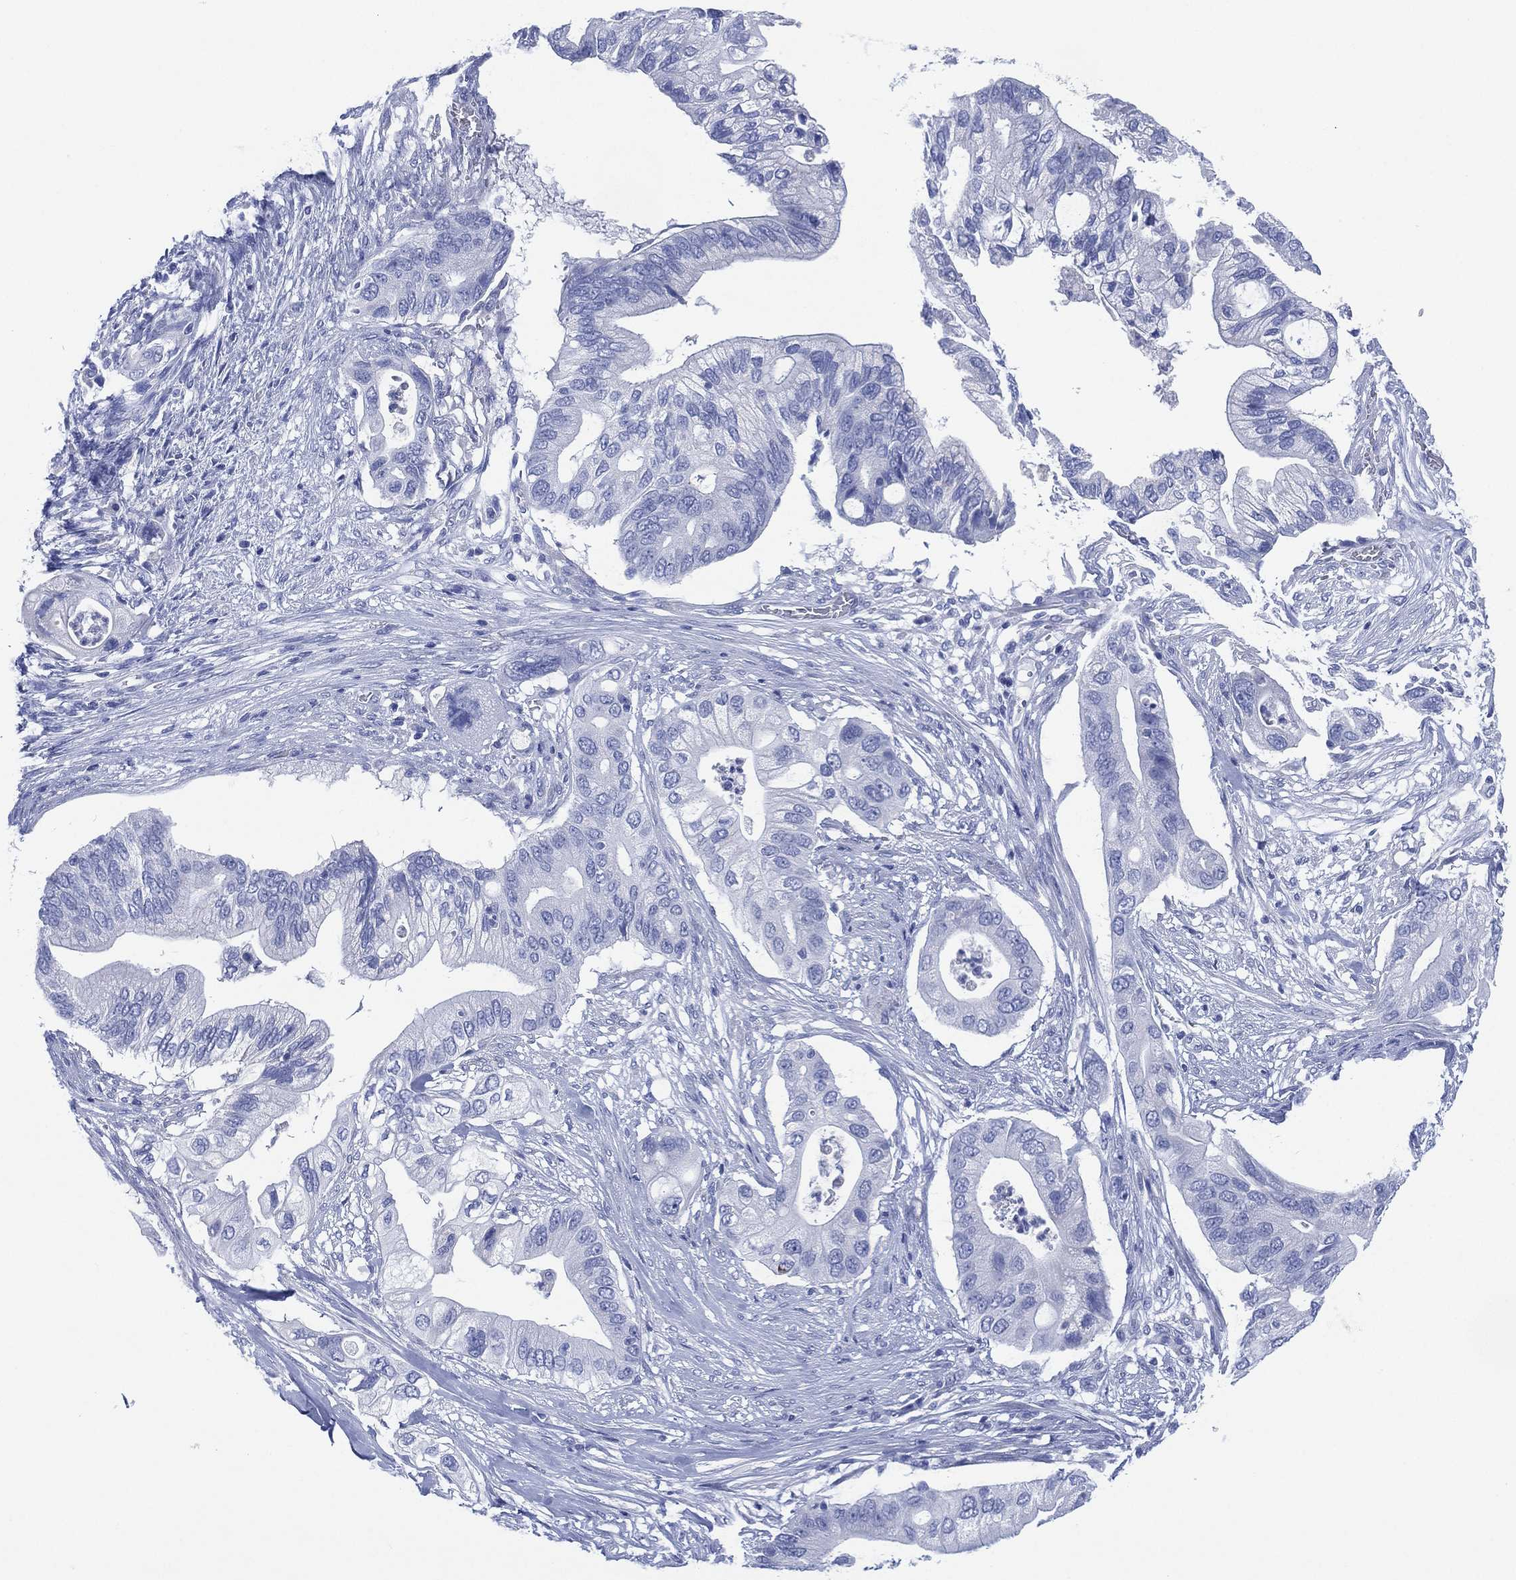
{"staining": {"intensity": "negative", "quantity": "none", "location": "none"}, "tissue": "pancreatic cancer", "cell_type": "Tumor cells", "image_type": "cancer", "snomed": [{"axis": "morphology", "description": "Adenocarcinoma, NOS"}, {"axis": "topography", "description": "Pancreas"}], "caption": "IHC micrograph of adenocarcinoma (pancreatic) stained for a protein (brown), which shows no staining in tumor cells. The staining is performed using DAB (3,3'-diaminobenzidine) brown chromogen with nuclei counter-stained in using hematoxylin.", "gene": "SLC9C2", "patient": {"sex": "female", "age": 72}}